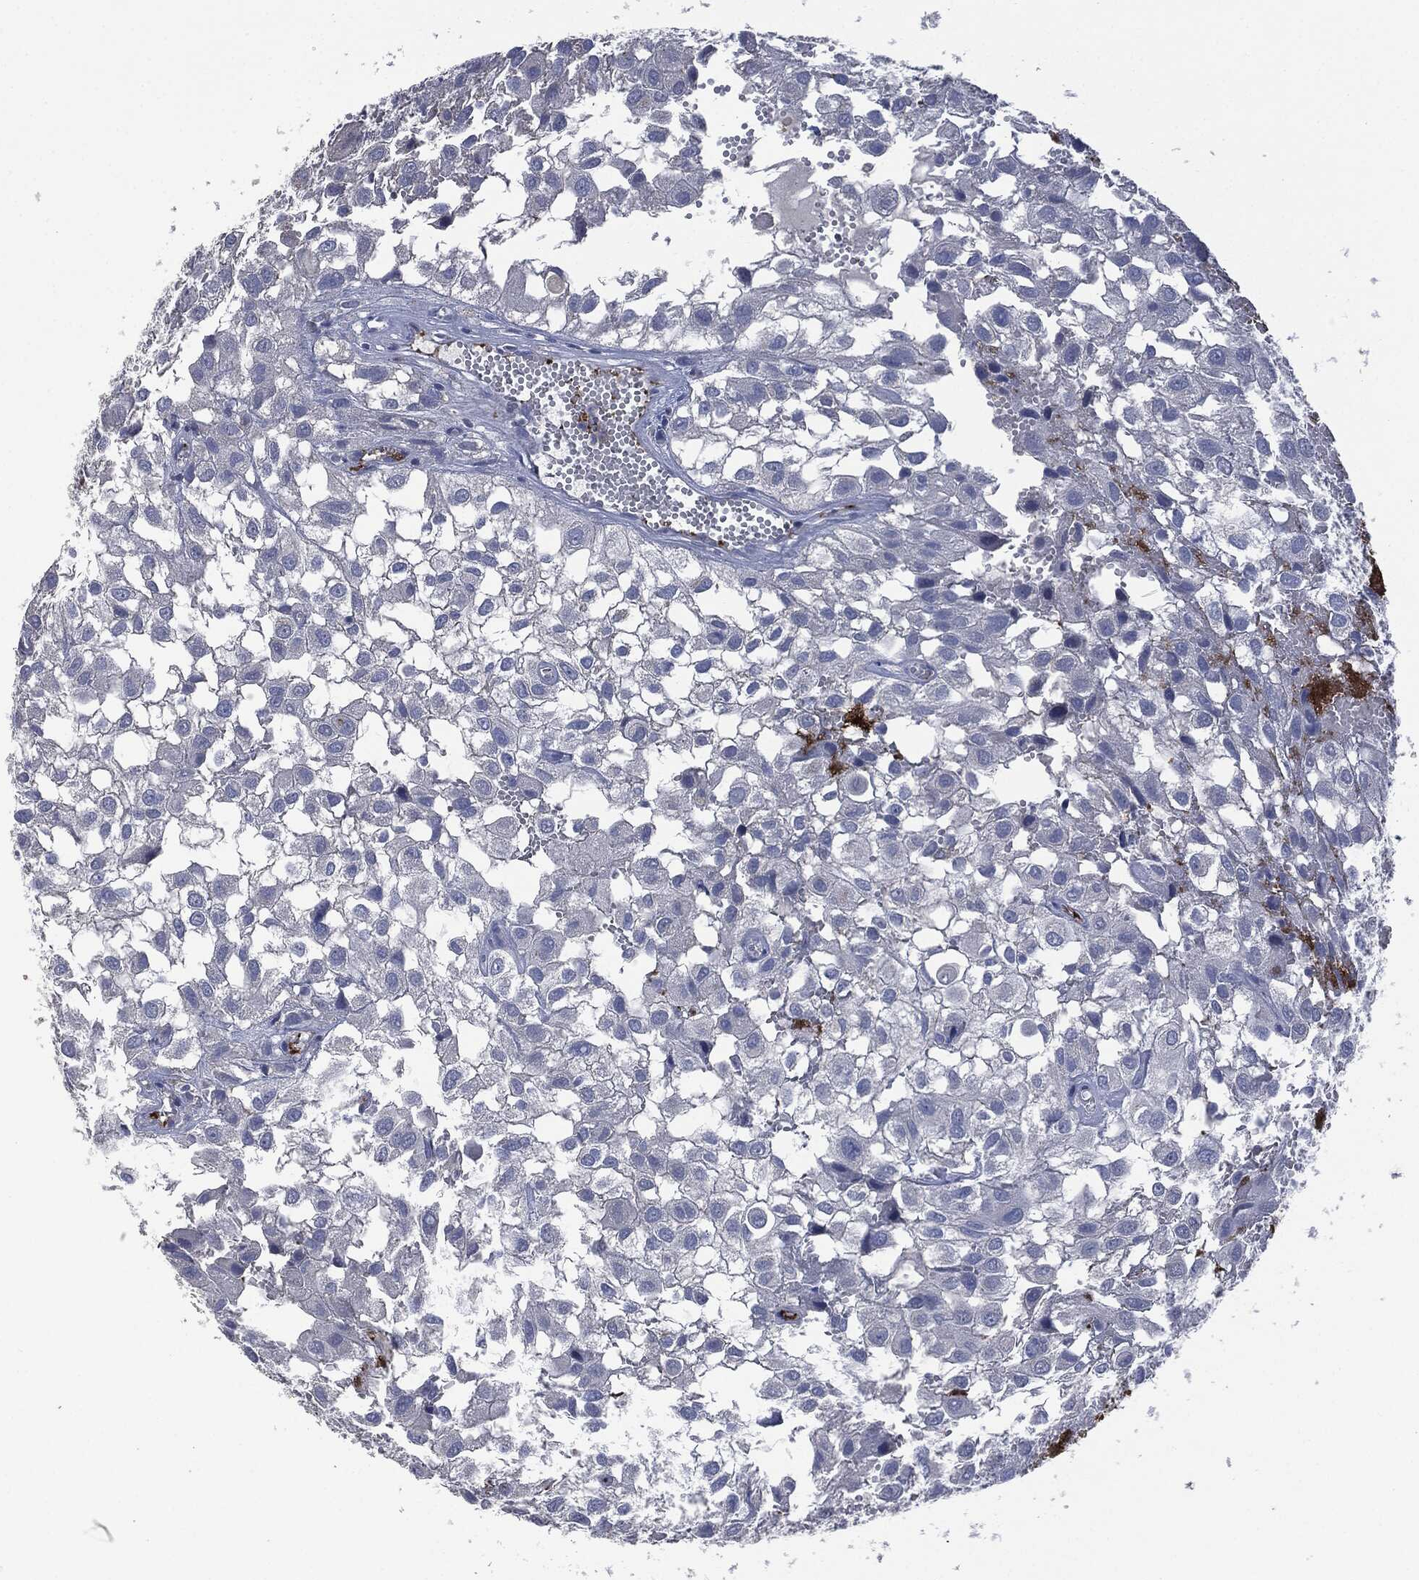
{"staining": {"intensity": "negative", "quantity": "none", "location": "none"}, "tissue": "urothelial cancer", "cell_type": "Tumor cells", "image_type": "cancer", "snomed": [{"axis": "morphology", "description": "Urothelial carcinoma, High grade"}, {"axis": "topography", "description": "Urinary bladder"}], "caption": "The image displays no staining of tumor cells in urothelial cancer.", "gene": "CD33", "patient": {"sex": "male", "age": 56}}